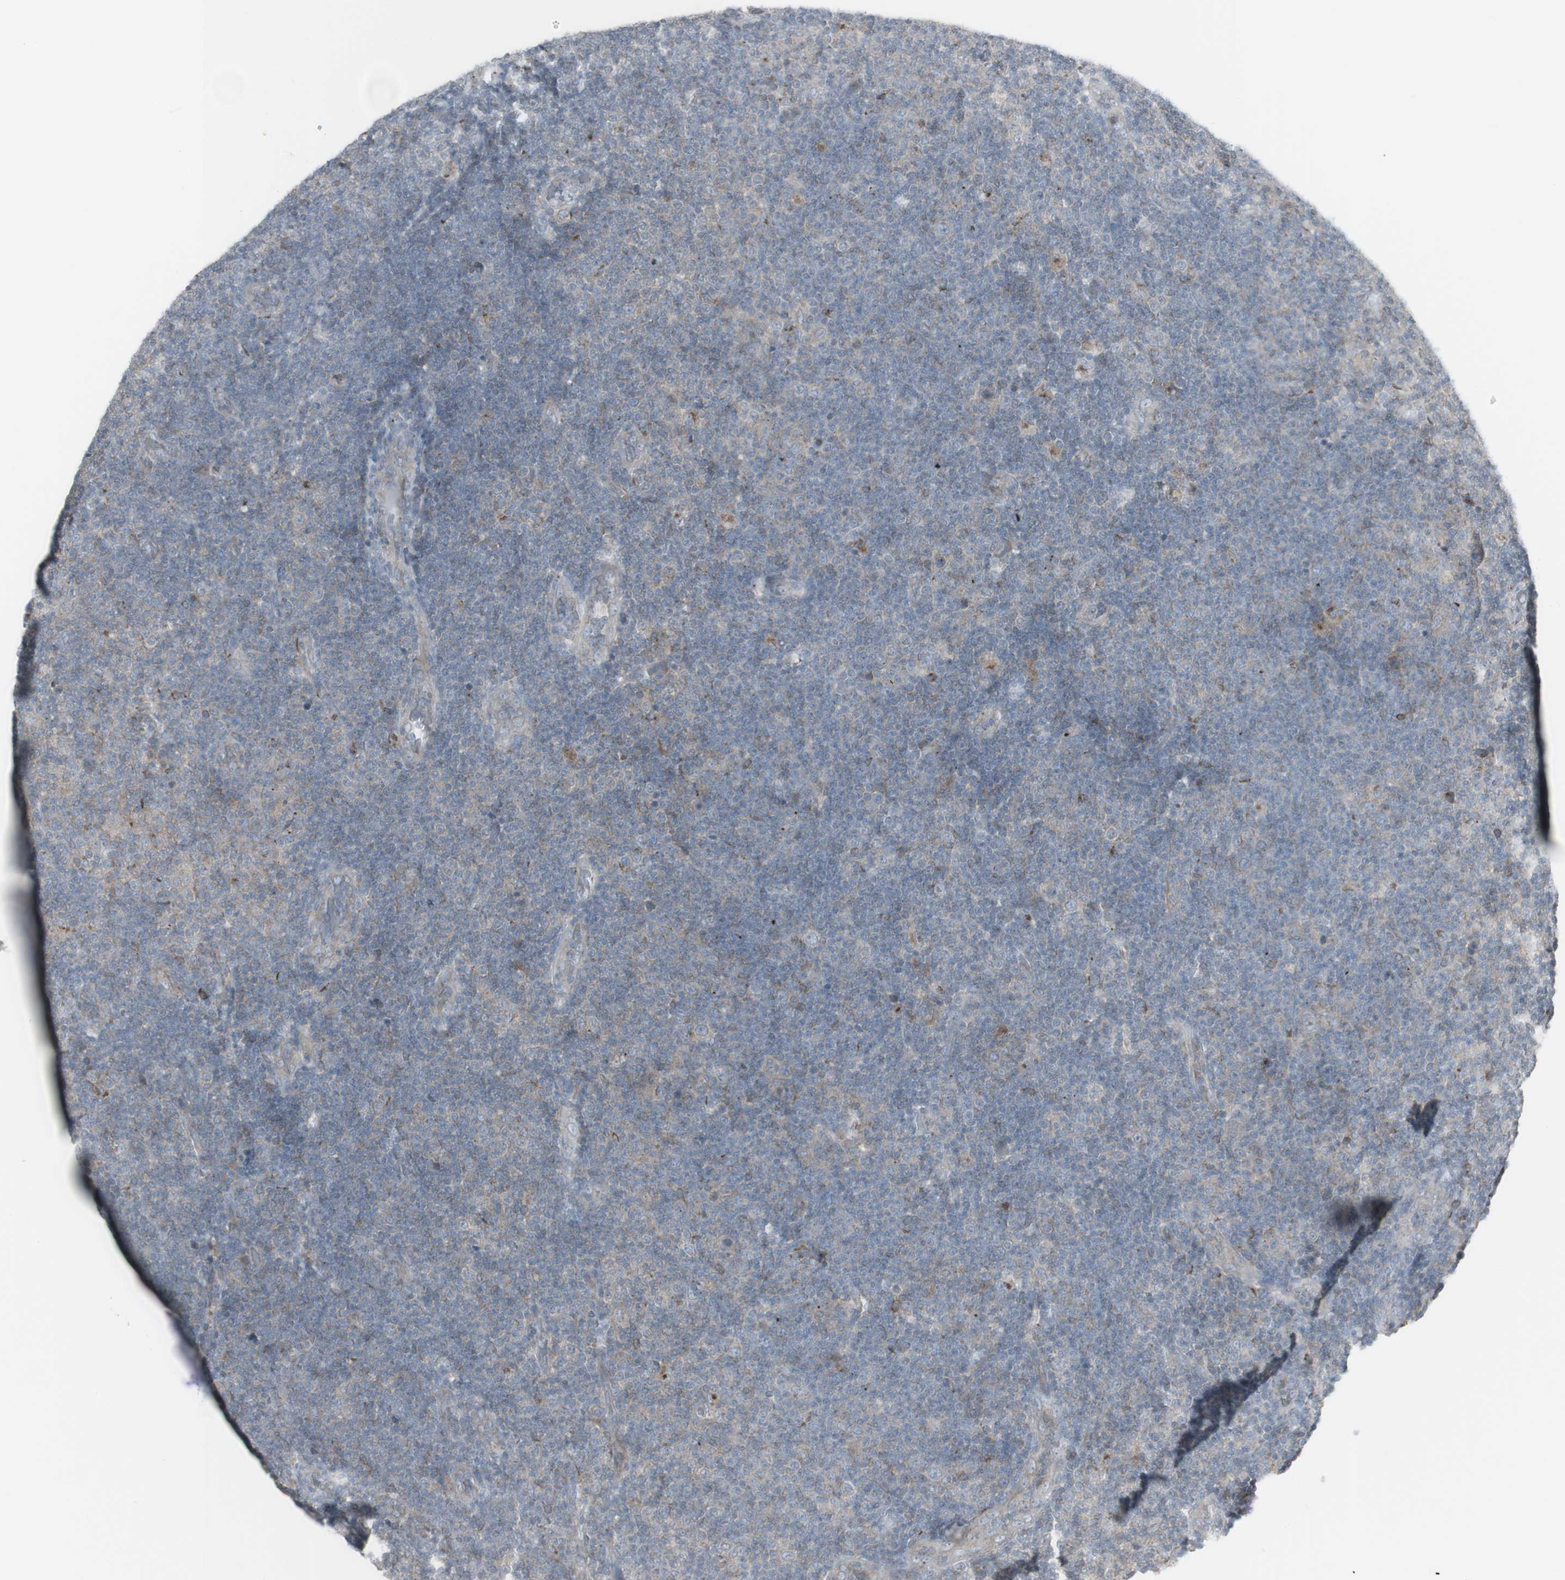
{"staining": {"intensity": "moderate", "quantity": "<25%", "location": "cytoplasmic/membranous"}, "tissue": "lymphoma", "cell_type": "Tumor cells", "image_type": "cancer", "snomed": [{"axis": "morphology", "description": "Malignant lymphoma, non-Hodgkin's type, Low grade"}, {"axis": "topography", "description": "Lymph node"}], "caption": "Lymphoma was stained to show a protein in brown. There is low levels of moderate cytoplasmic/membranous positivity in approximately <25% of tumor cells.", "gene": "GALNT6", "patient": {"sex": "male", "age": 83}}